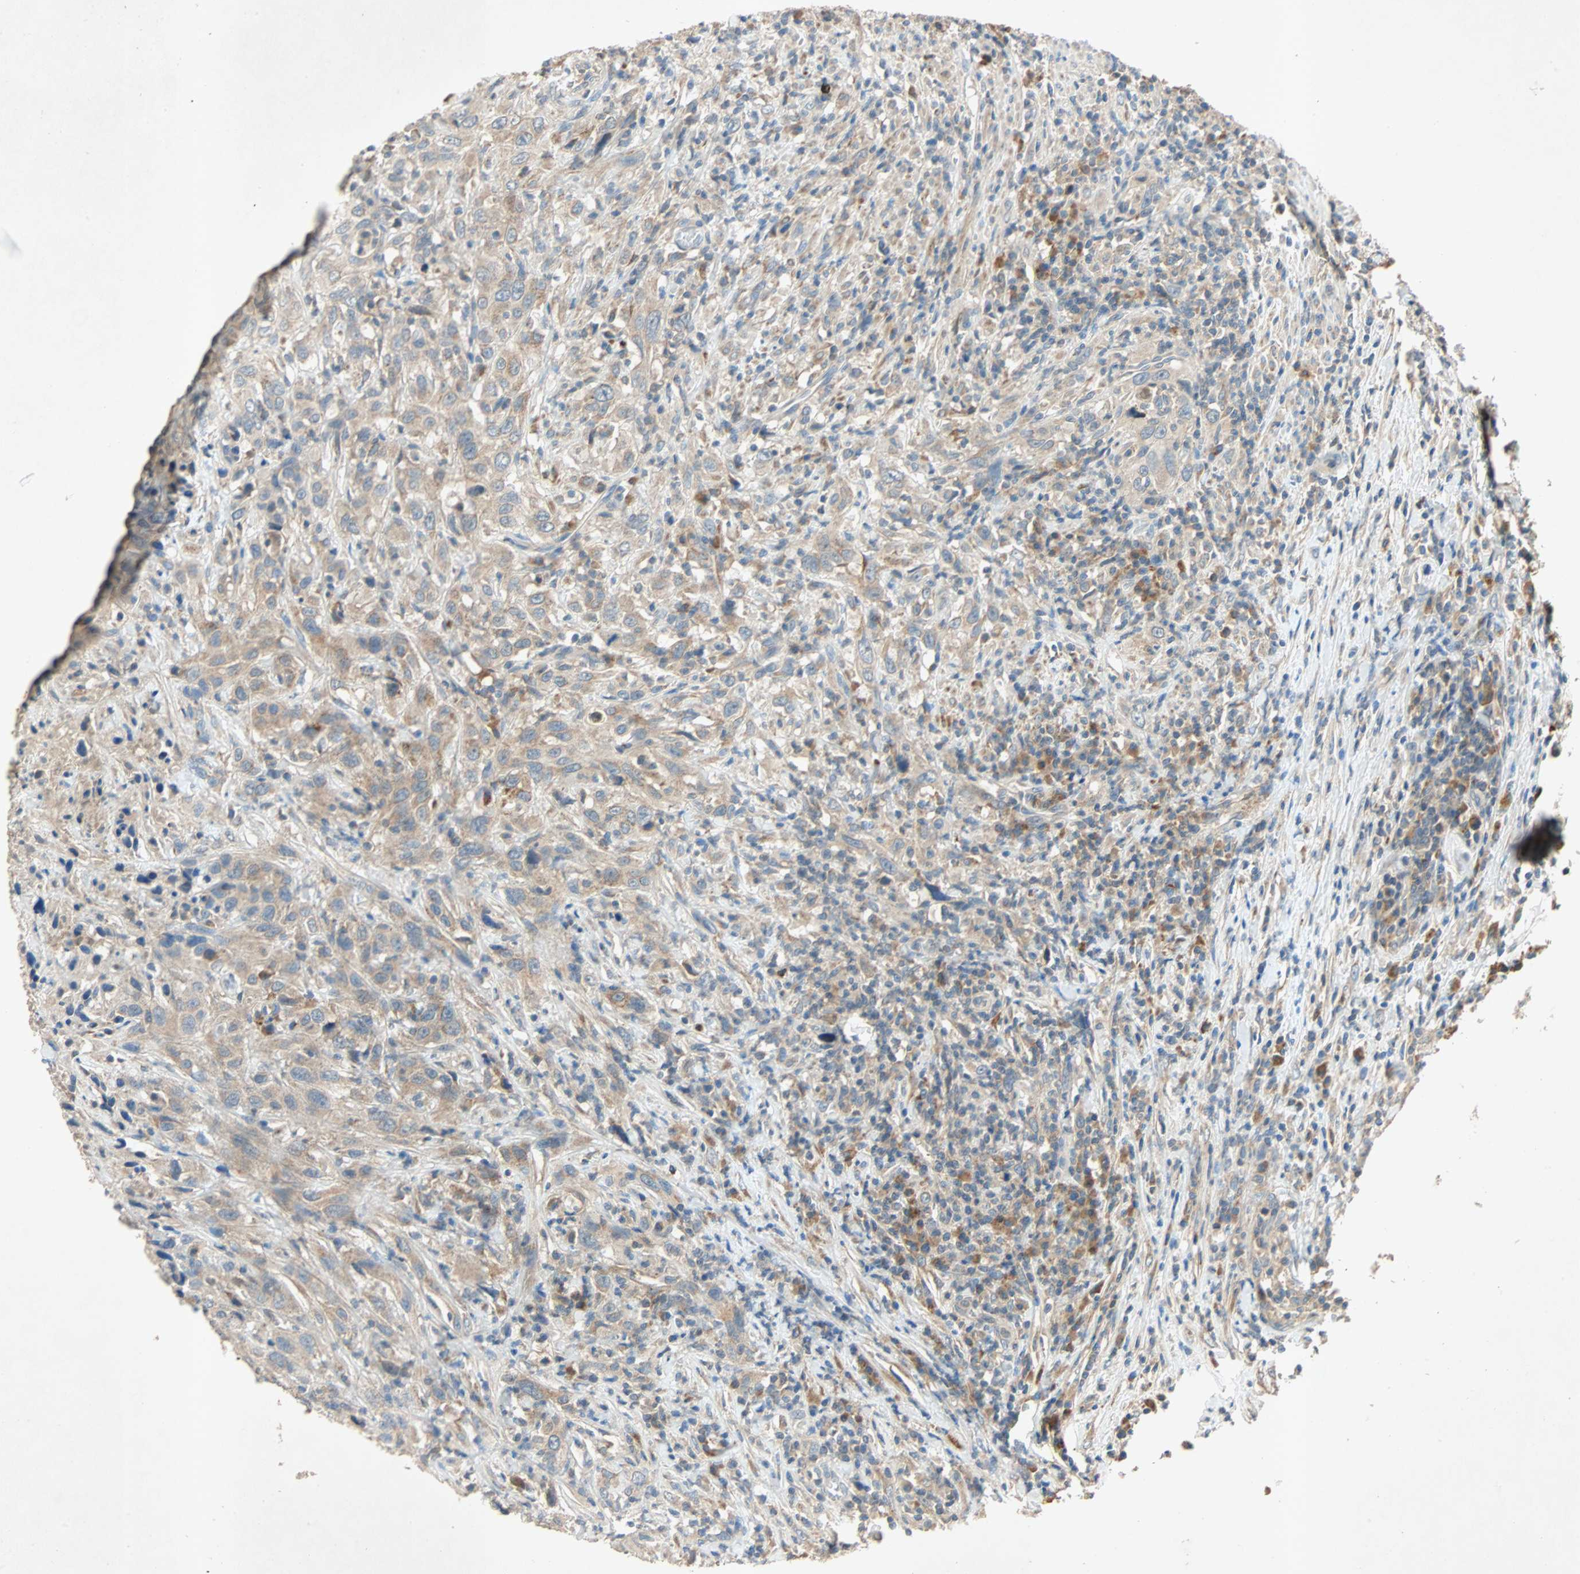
{"staining": {"intensity": "weak", "quantity": ">75%", "location": "cytoplasmic/membranous"}, "tissue": "urothelial cancer", "cell_type": "Tumor cells", "image_type": "cancer", "snomed": [{"axis": "morphology", "description": "Urothelial carcinoma, High grade"}, {"axis": "topography", "description": "Urinary bladder"}], "caption": "Immunohistochemistry photomicrograph of human urothelial cancer stained for a protein (brown), which displays low levels of weak cytoplasmic/membranous staining in about >75% of tumor cells.", "gene": "XYLT1", "patient": {"sex": "male", "age": 61}}